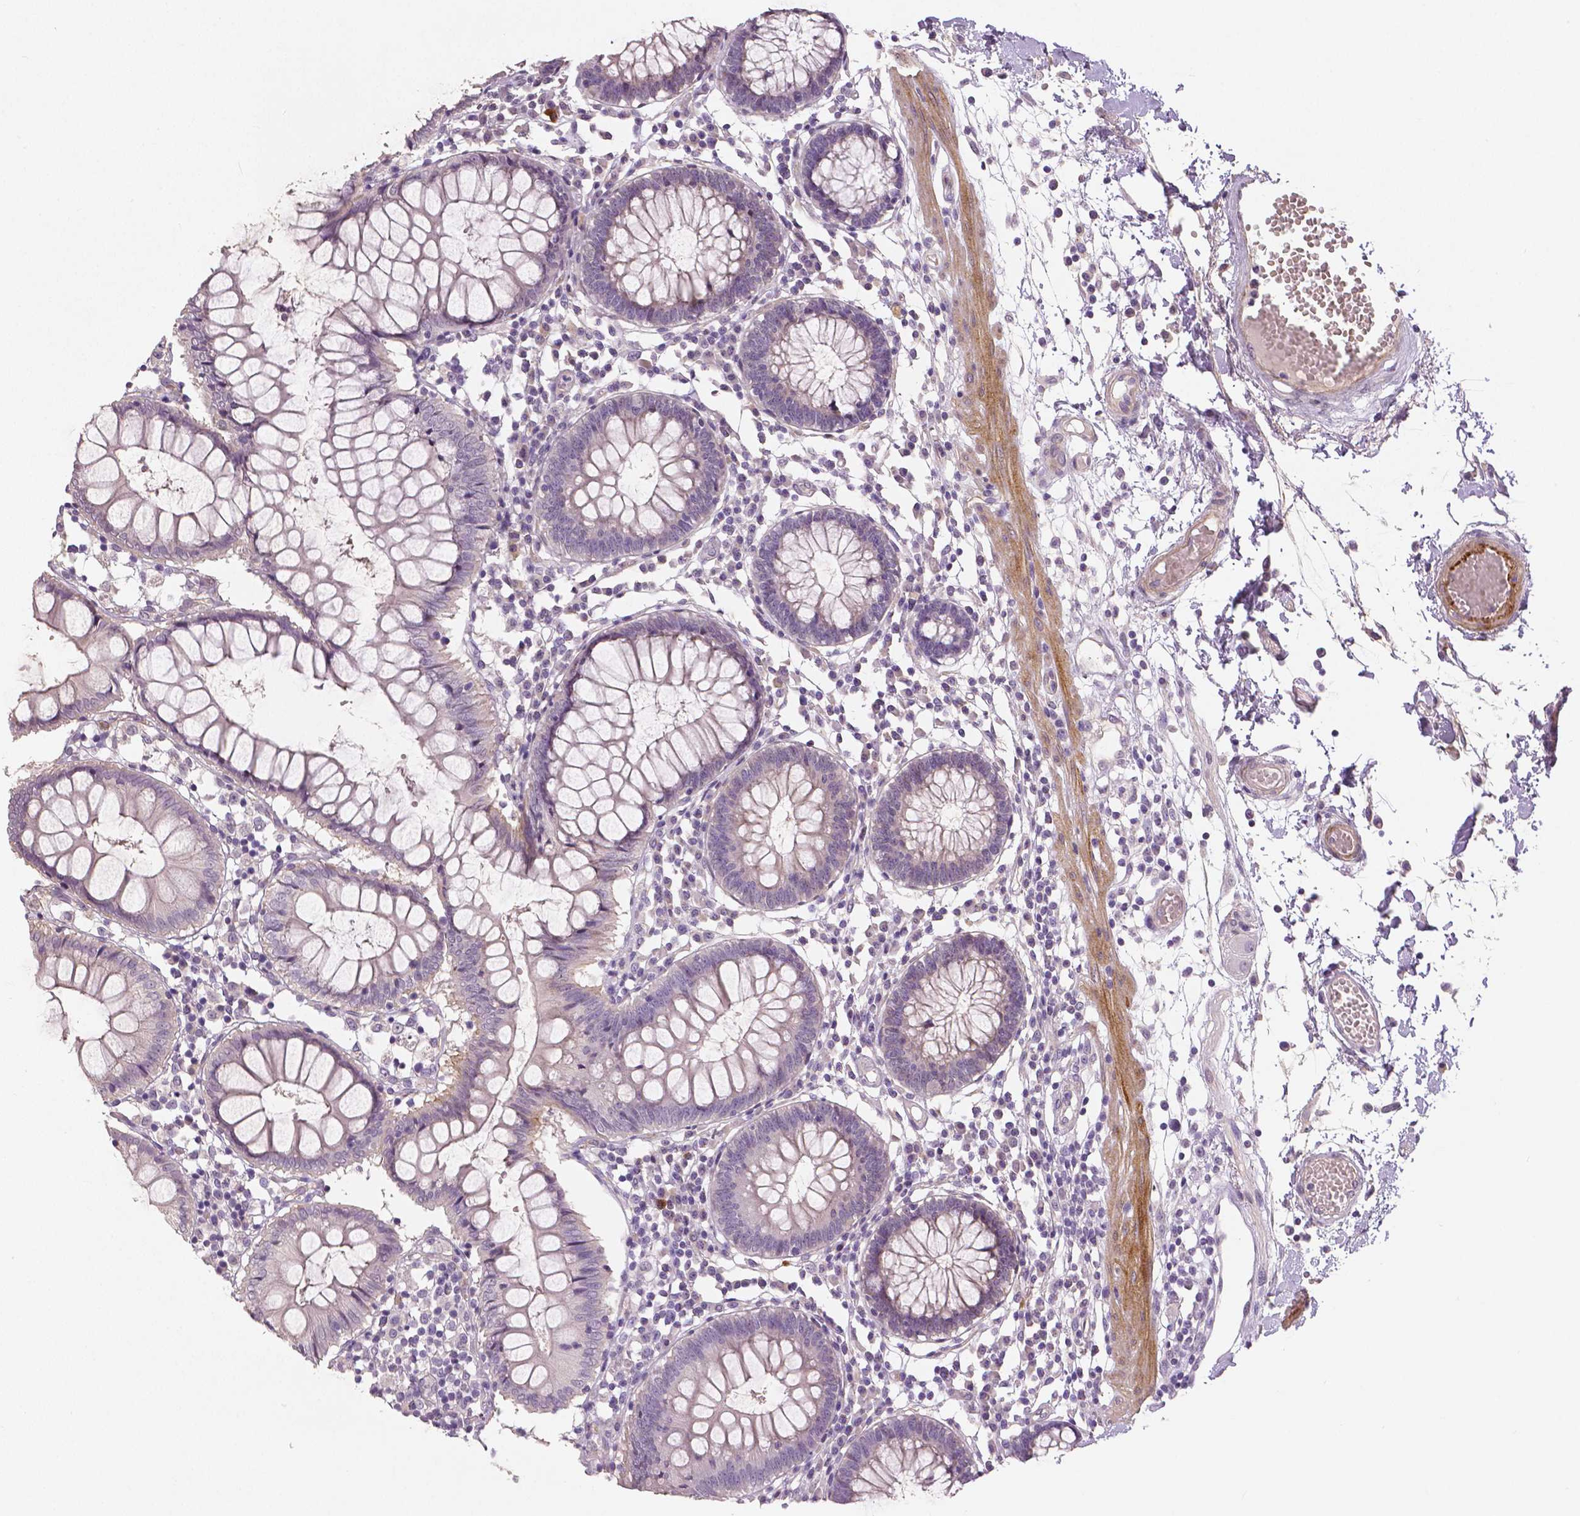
{"staining": {"intensity": "moderate", "quantity": ">75%", "location": "cytoplasmic/membranous"}, "tissue": "colon", "cell_type": "Endothelial cells", "image_type": "normal", "snomed": [{"axis": "morphology", "description": "Normal tissue, NOS"}, {"axis": "morphology", "description": "Adenocarcinoma, NOS"}, {"axis": "topography", "description": "Colon"}], "caption": "Immunohistochemistry (IHC) photomicrograph of normal colon stained for a protein (brown), which shows medium levels of moderate cytoplasmic/membranous positivity in approximately >75% of endothelial cells.", "gene": "FLT1", "patient": {"sex": "male", "age": 83}}